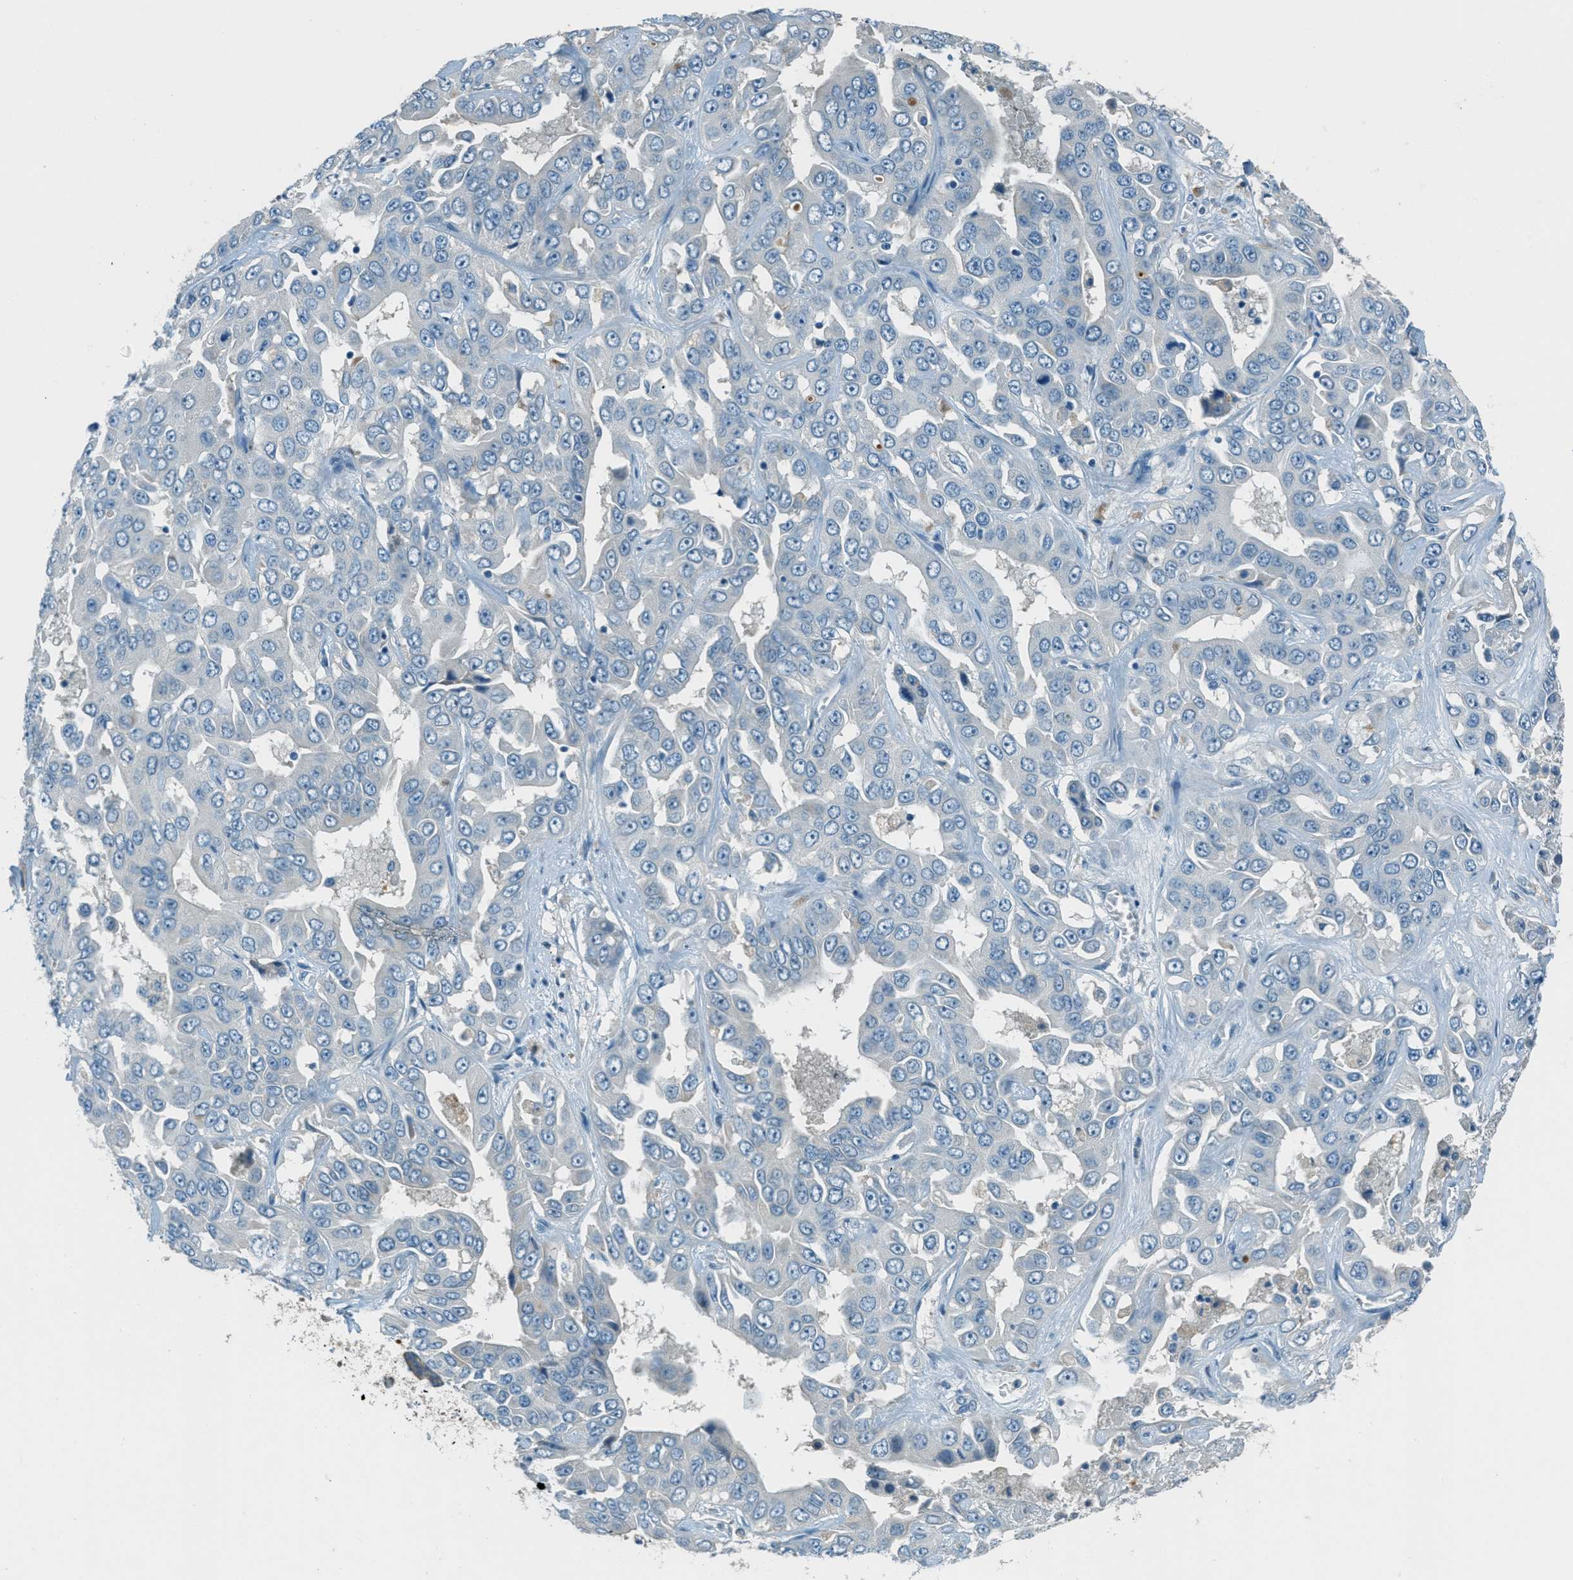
{"staining": {"intensity": "negative", "quantity": "none", "location": "none"}, "tissue": "liver cancer", "cell_type": "Tumor cells", "image_type": "cancer", "snomed": [{"axis": "morphology", "description": "Cholangiocarcinoma"}, {"axis": "topography", "description": "Liver"}], "caption": "Human liver cancer stained for a protein using IHC shows no expression in tumor cells.", "gene": "MSLN", "patient": {"sex": "female", "age": 52}}